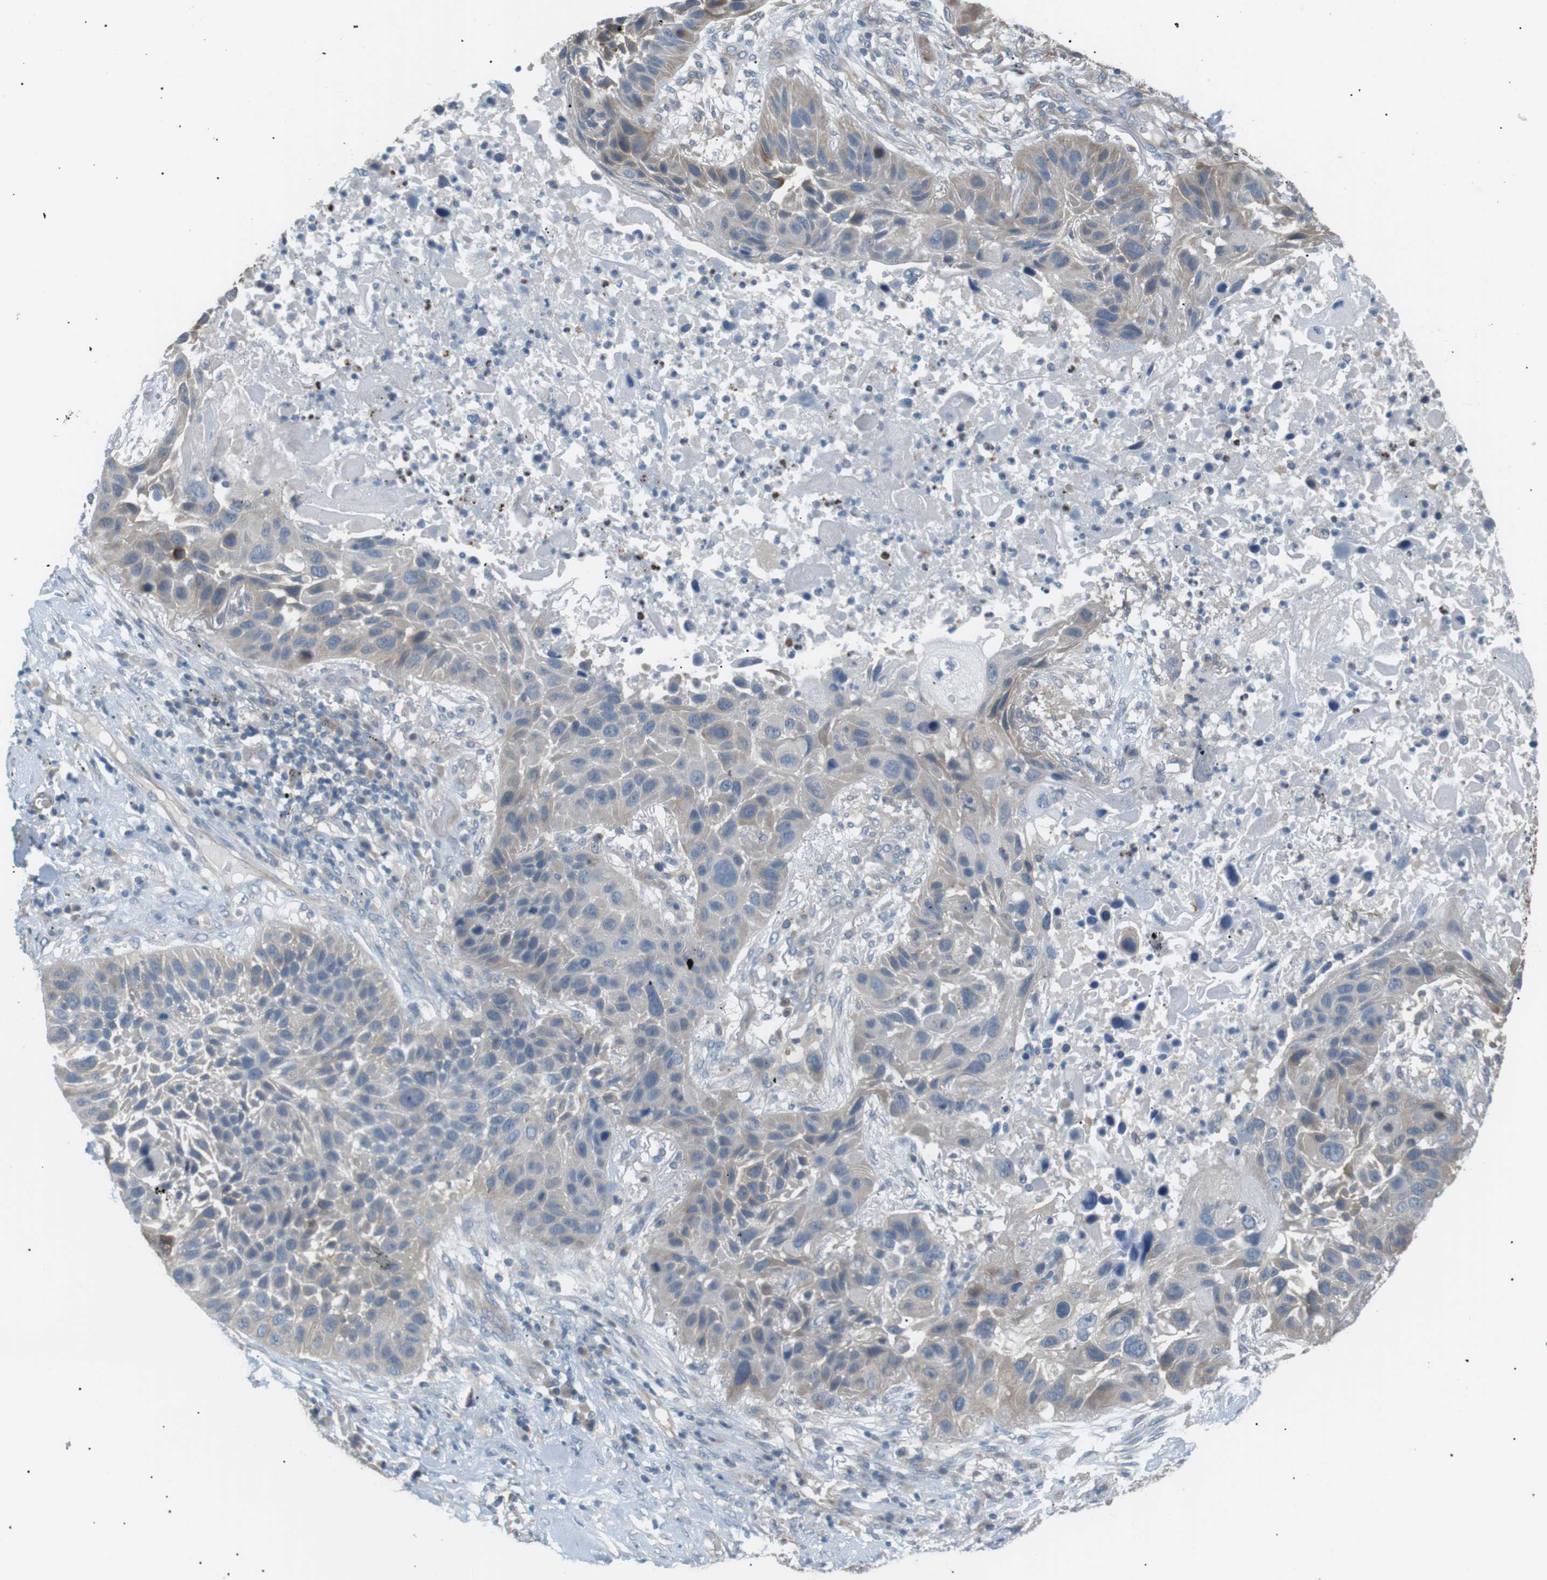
{"staining": {"intensity": "weak", "quantity": "<25%", "location": "cytoplasmic/membranous"}, "tissue": "lung cancer", "cell_type": "Tumor cells", "image_type": "cancer", "snomed": [{"axis": "morphology", "description": "Squamous cell carcinoma, NOS"}, {"axis": "topography", "description": "Lung"}], "caption": "Protein analysis of lung cancer demonstrates no significant staining in tumor cells.", "gene": "CDH26", "patient": {"sex": "male", "age": 57}}